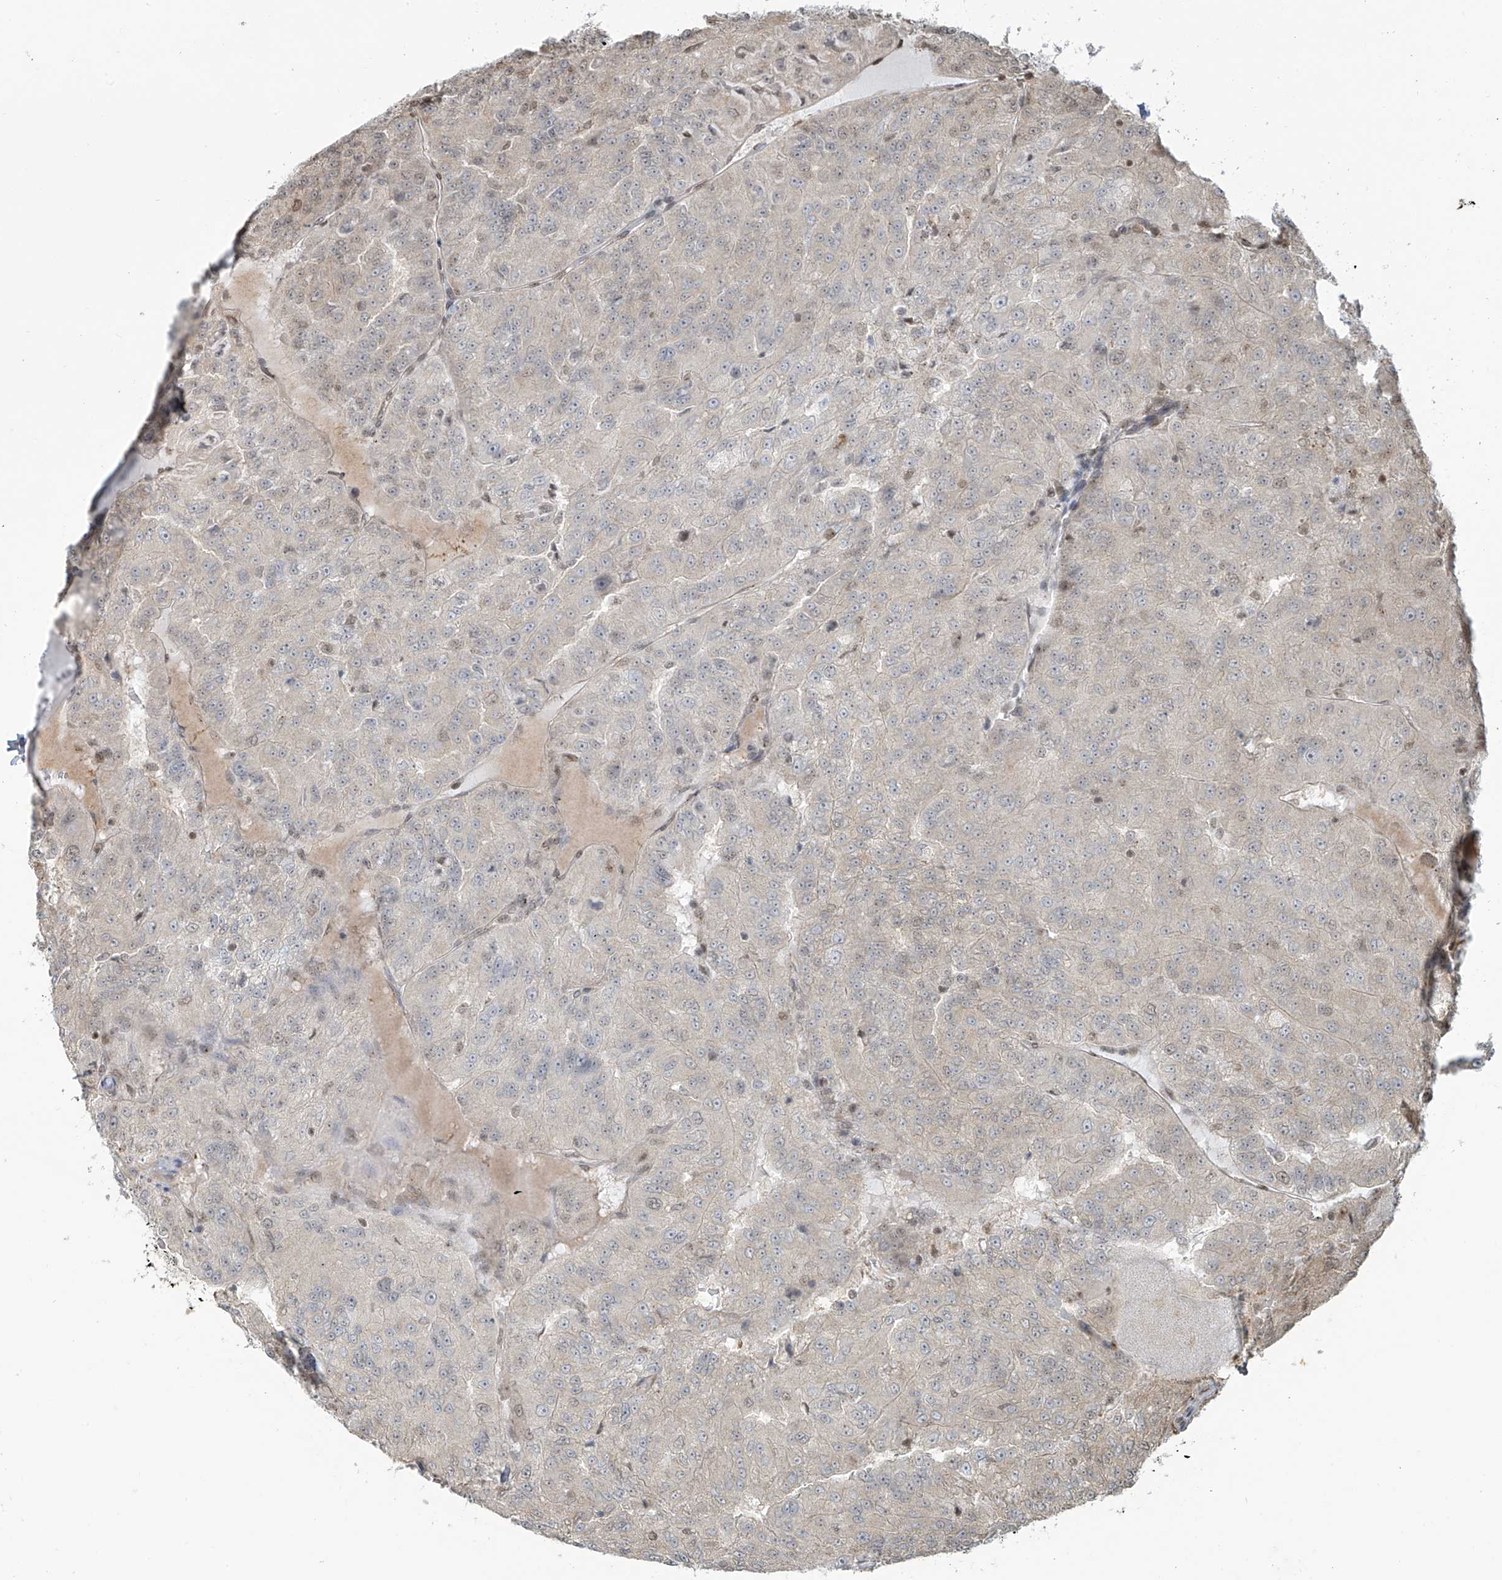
{"staining": {"intensity": "weak", "quantity": "<25%", "location": "cytoplasmic/membranous"}, "tissue": "renal cancer", "cell_type": "Tumor cells", "image_type": "cancer", "snomed": [{"axis": "morphology", "description": "Adenocarcinoma, NOS"}, {"axis": "topography", "description": "Kidney"}], "caption": "Tumor cells are negative for protein expression in human renal cancer (adenocarcinoma).", "gene": "VMP1", "patient": {"sex": "female", "age": 63}}